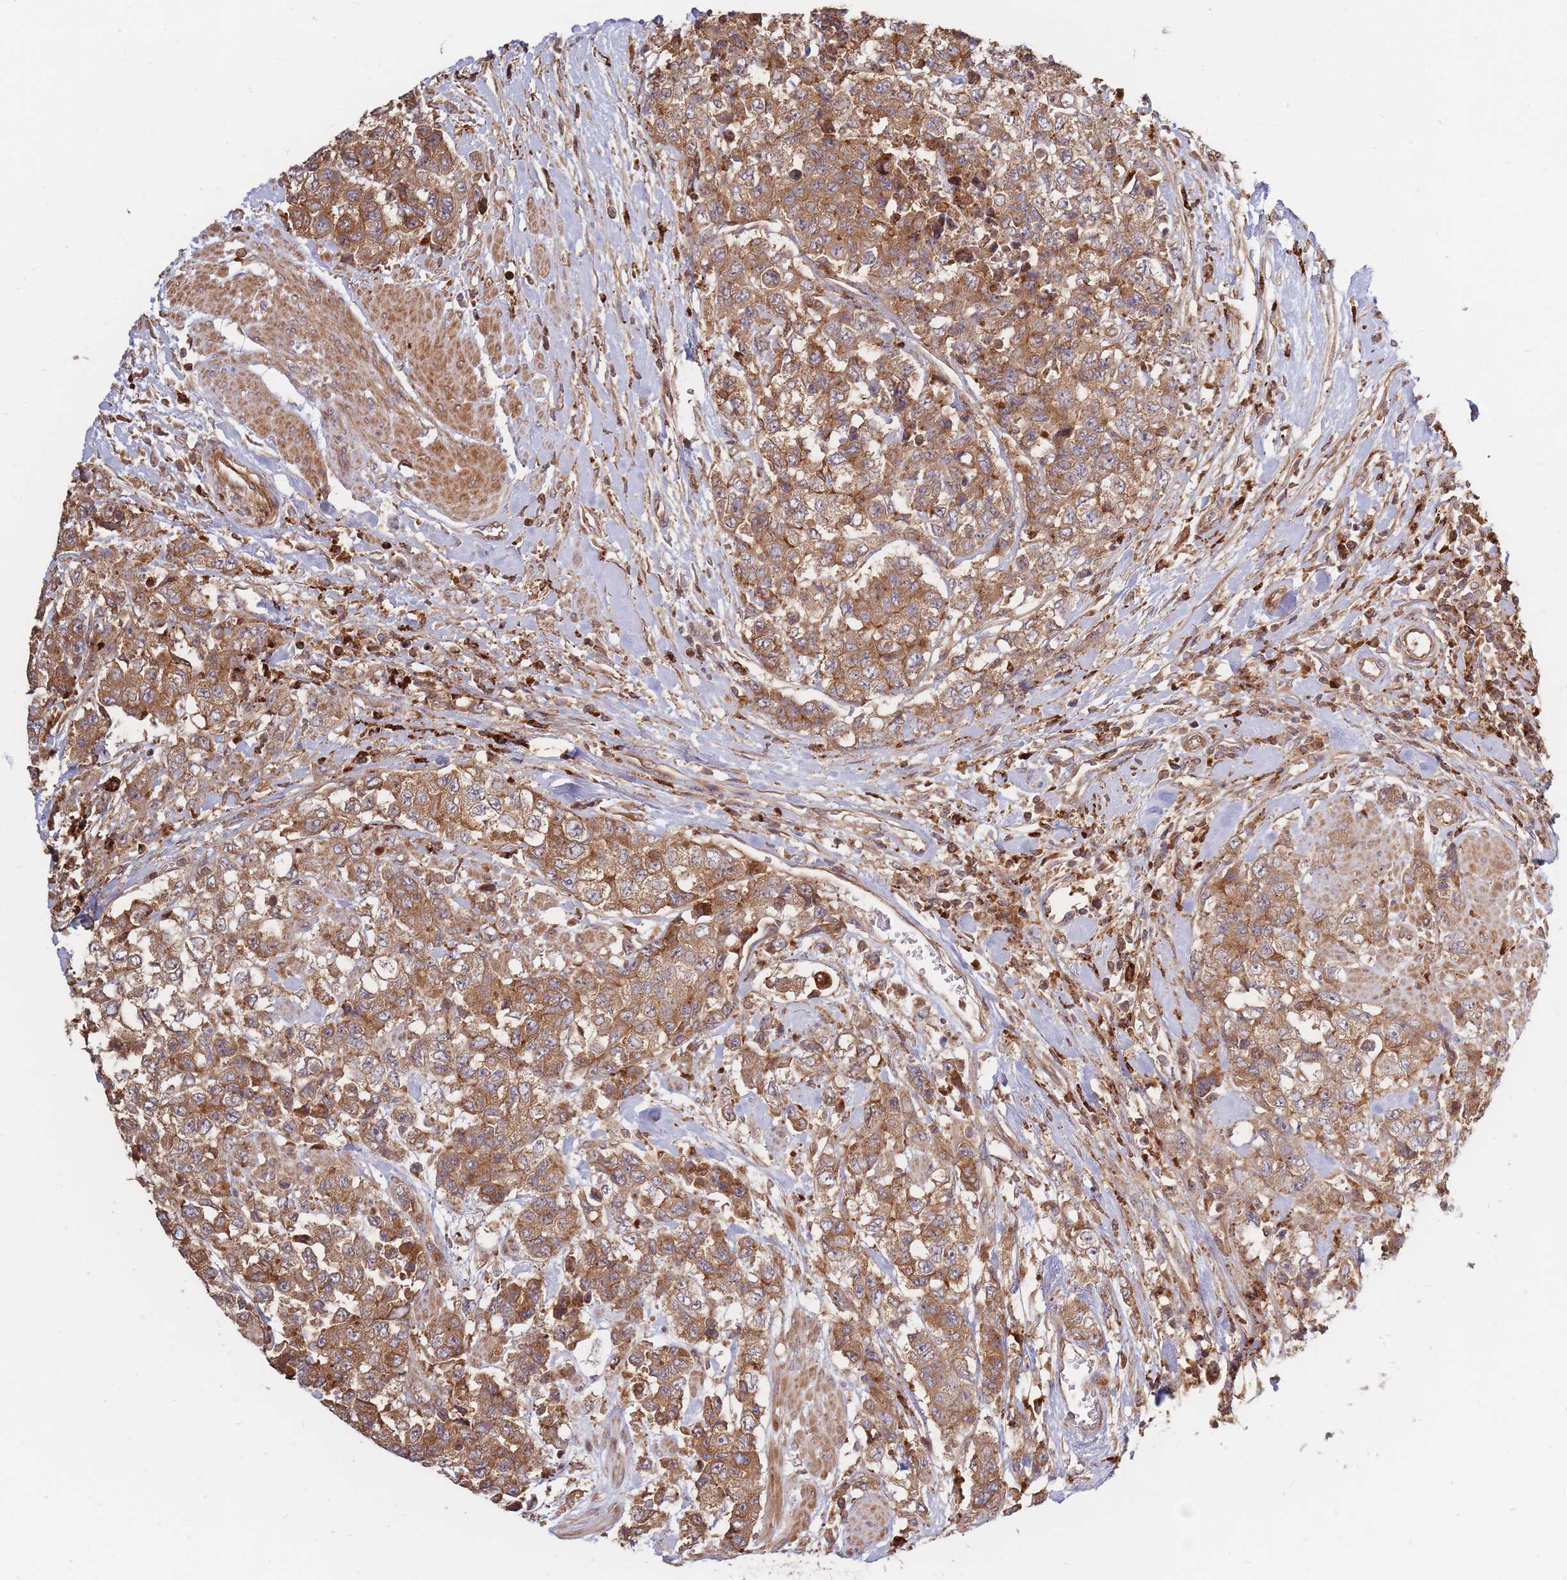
{"staining": {"intensity": "moderate", "quantity": ">75%", "location": "cytoplasmic/membranous"}, "tissue": "urothelial cancer", "cell_type": "Tumor cells", "image_type": "cancer", "snomed": [{"axis": "morphology", "description": "Urothelial carcinoma, High grade"}, {"axis": "topography", "description": "Urinary bladder"}], "caption": "This is an image of immunohistochemistry staining of urothelial carcinoma (high-grade), which shows moderate expression in the cytoplasmic/membranous of tumor cells.", "gene": "RASSF2", "patient": {"sex": "female", "age": 78}}